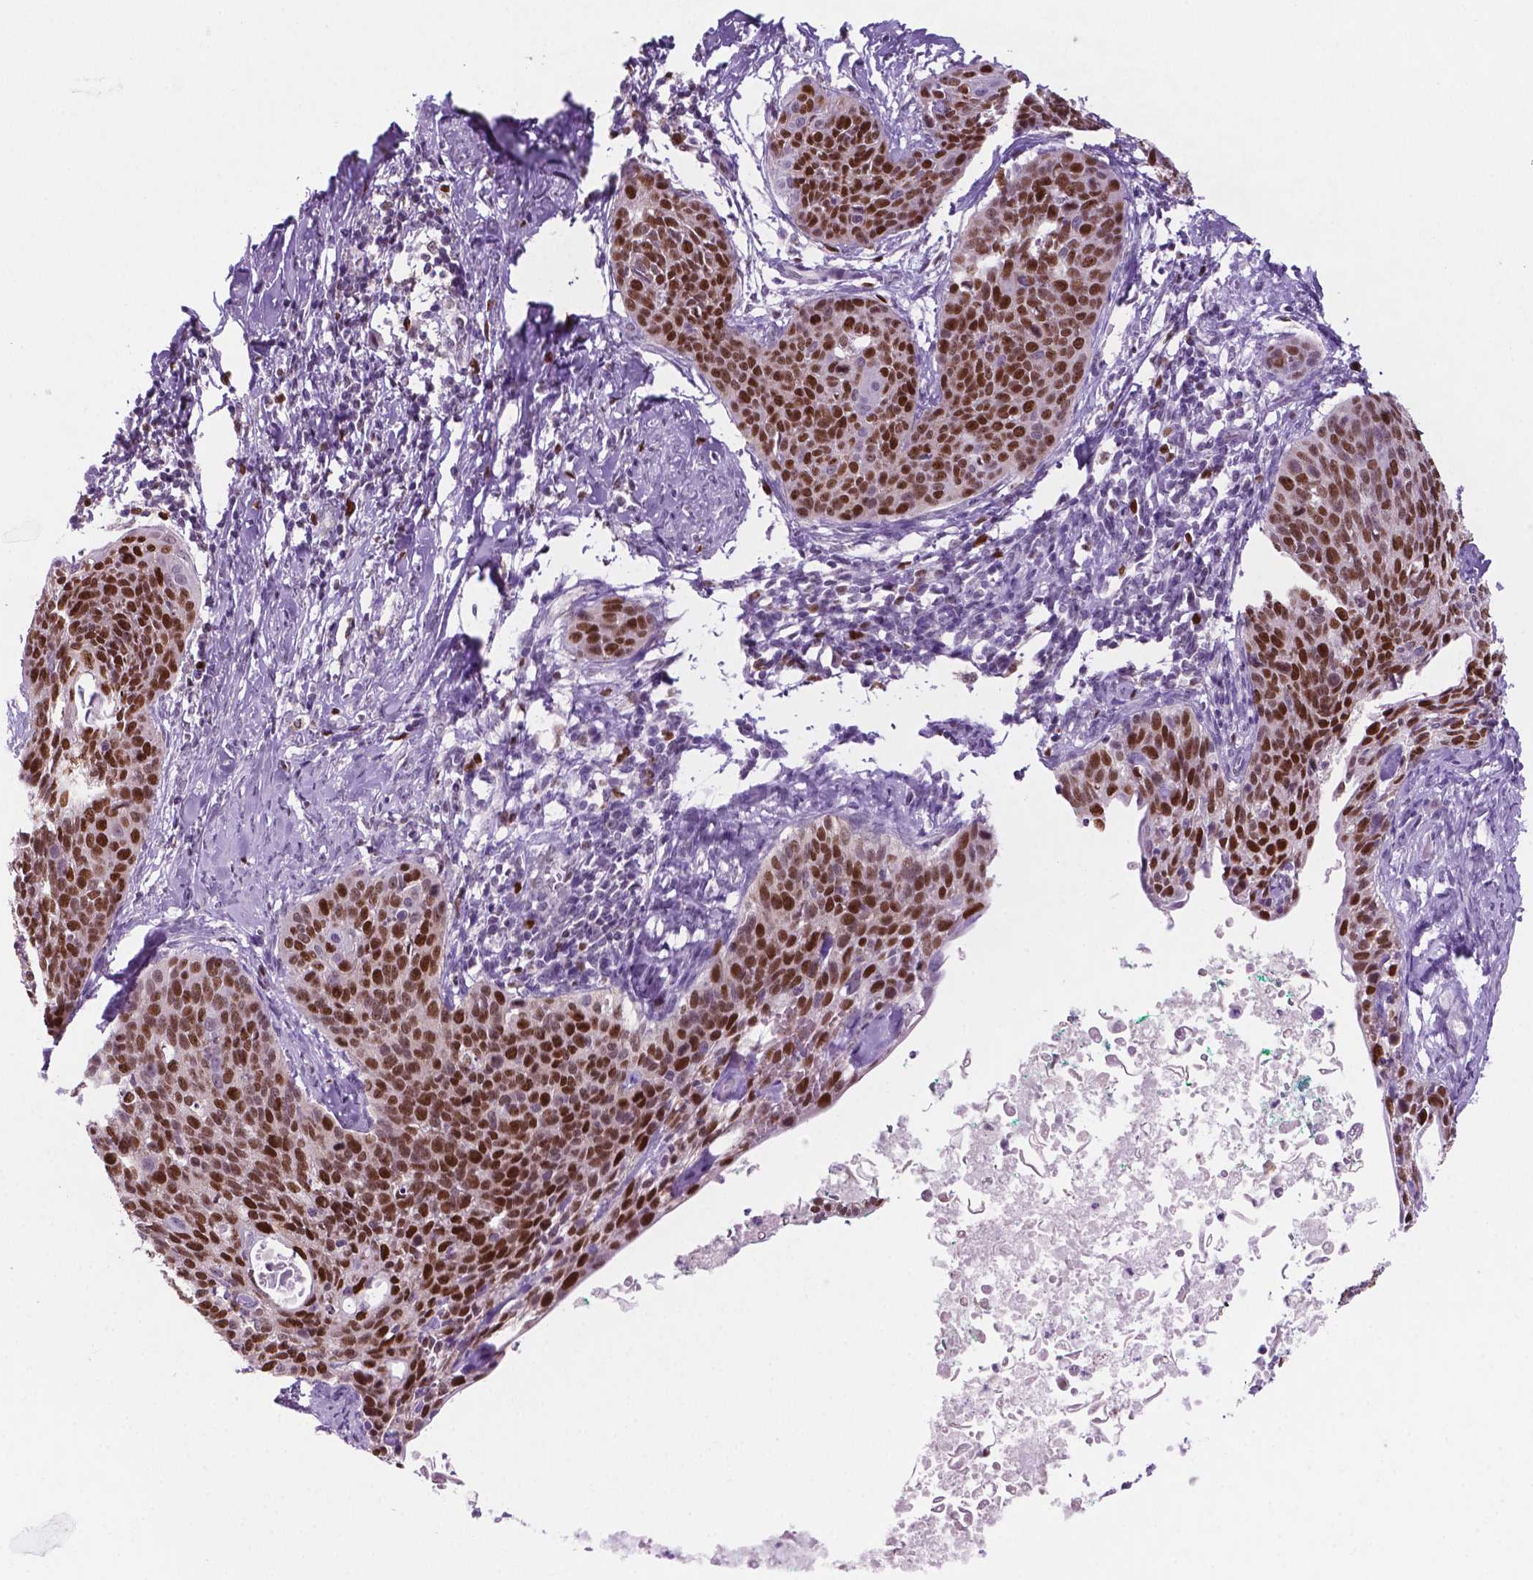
{"staining": {"intensity": "moderate", "quantity": ">75%", "location": "nuclear"}, "tissue": "cervical cancer", "cell_type": "Tumor cells", "image_type": "cancer", "snomed": [{"axis": "morphology", "description": "Squamous cell carcinoma, NOS"}, {"axis": "topography", "description": "Cervix"}], "caption": "Squamous cell carcinoma (cervical) stained with immunohistochemistry (IHC) displays moderate nuclear positivity in approximately >75% of tumor cells.", "gene": "NCAPH2", "patient": {"sex": "female", "age": 69}}